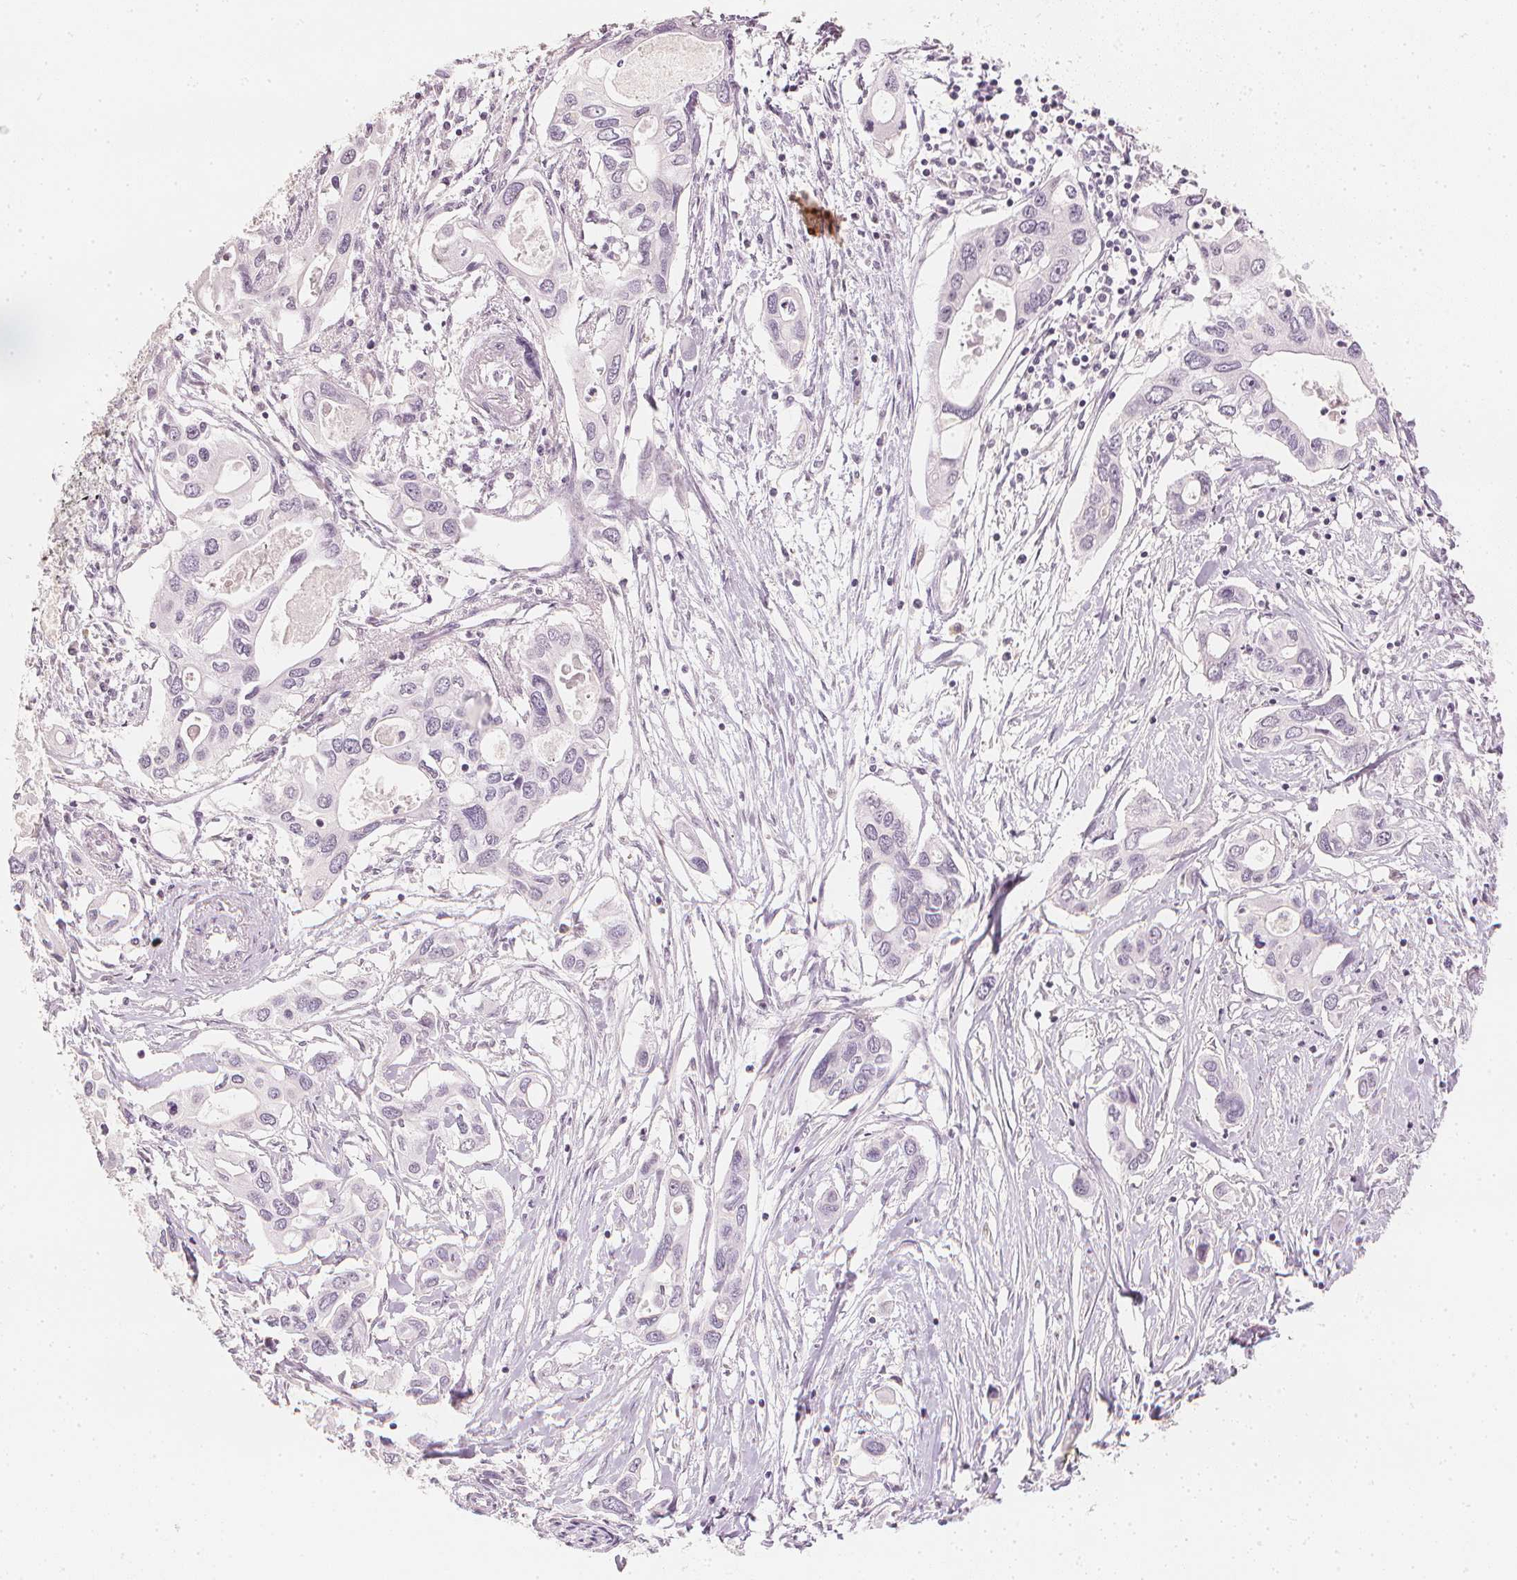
{"staining": {"intensity": "negative", "quantity": "none", "location": "none"}, "tissue": "pancreatic cancer", "cell_type": "Tumor cells", "image_type": "cancer", "snomed": [{"axis": "morphology", "description": "Adenocarcinoma, NOS"}, {"axis": "topography", "description": "Pancreas"}], "caption": "Immunohistochemistry micrograph of human pancreatic cancer stained for a protein (brown), which exhibits no positivity in tumor cells.", "gene": "CALB1", "patient": {"sex": "male", "age": 60}}